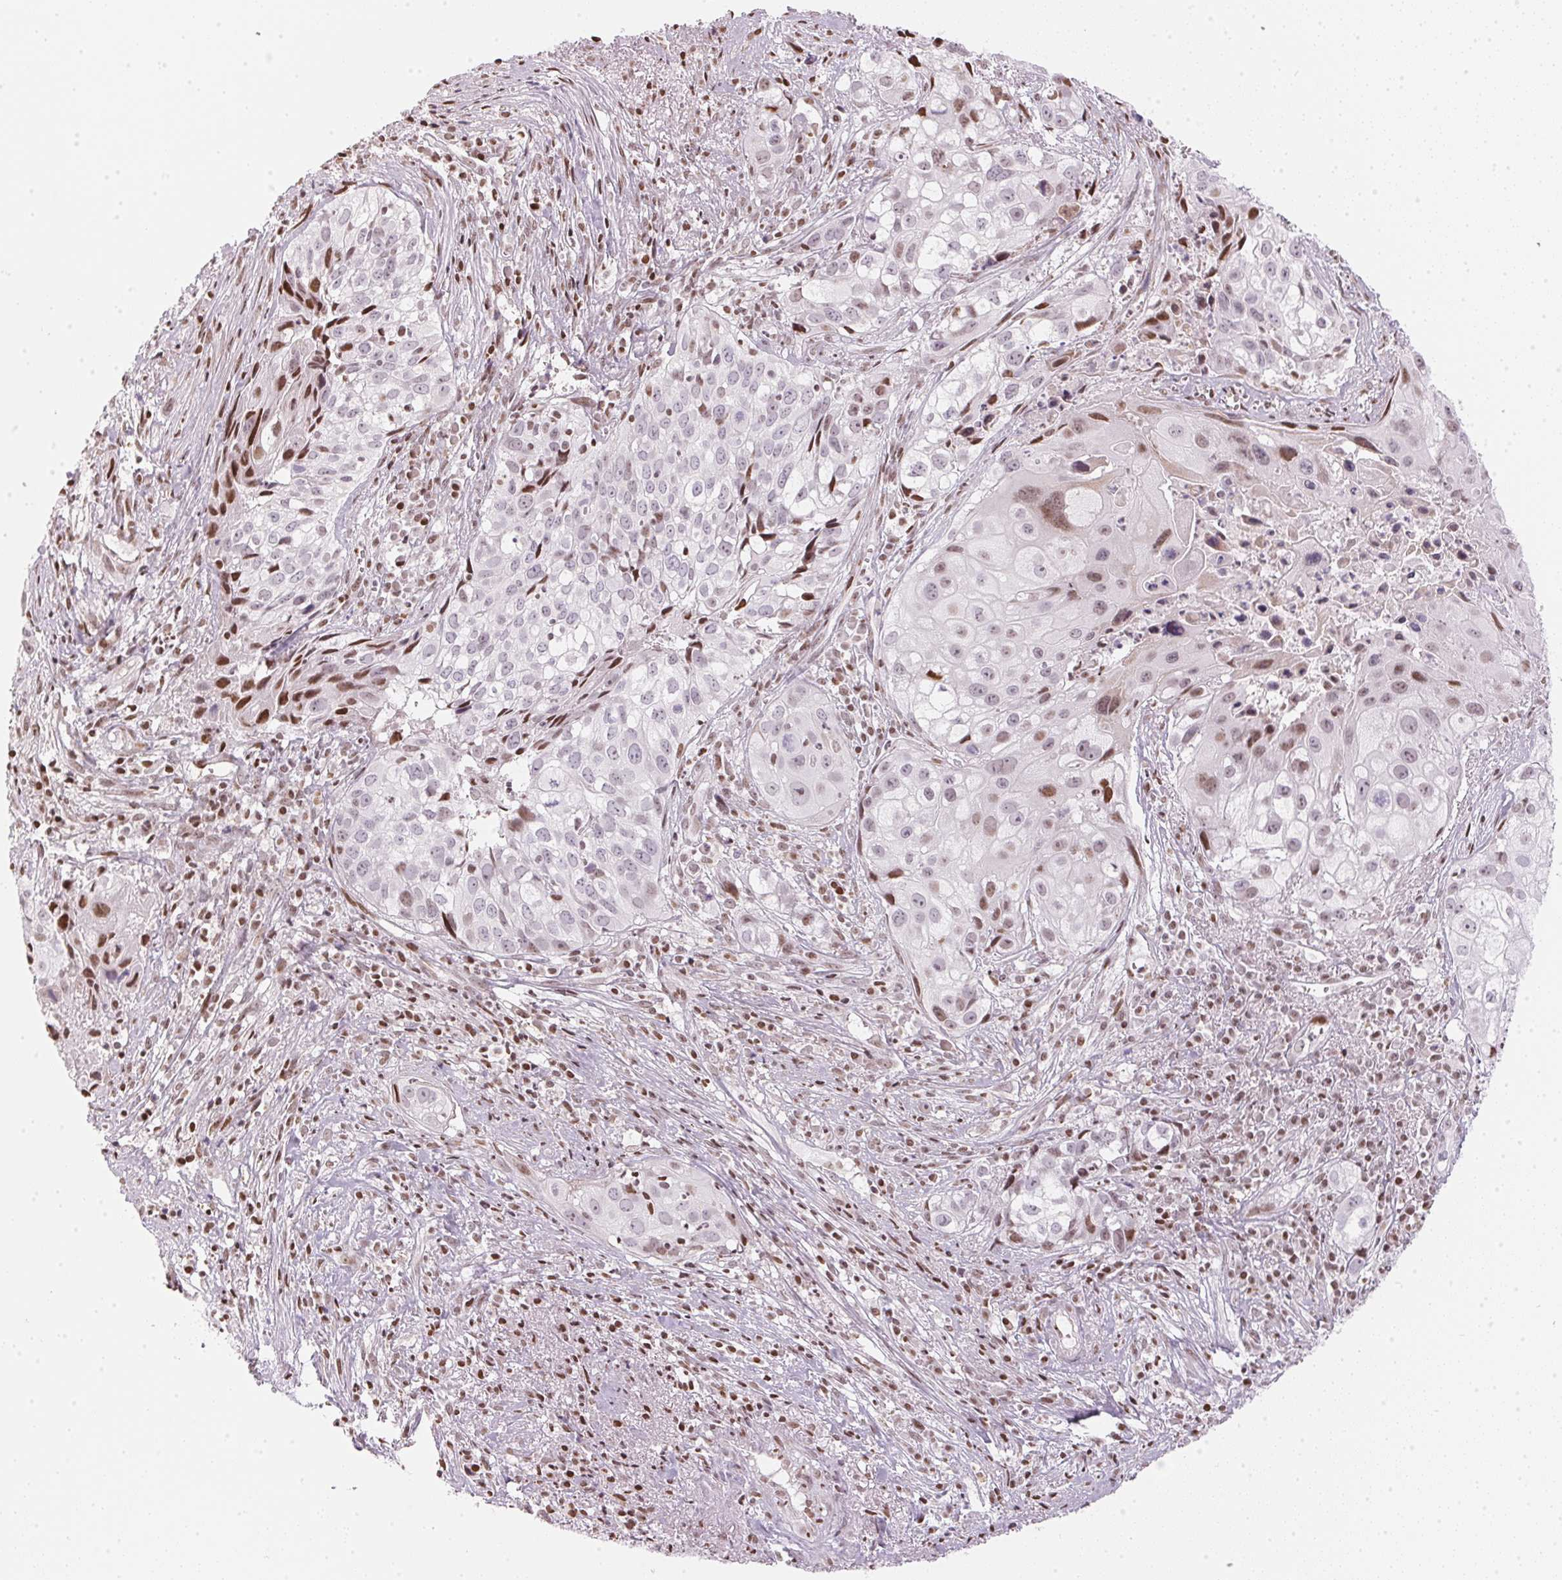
{"staining": {"intensity": "moderate", "quantity": "<25%", "location": "nuclear"}, "tissue": "cervical cancer", "cell_type": "Tumor cells", "image_type": "cancer", "snomed": [{"axis": "morphology", "description": "Squamous cell carcinoma, NOS"}, {"axis": "topography", "description": "Cervix"}], "caption": "Cervical squamous cell carcinoma stained for a protein (brown) exhibits moderate nuclear positive positivity in approximately <25% of tumor cells.", "gene": "KAT6A", "patient": {"sex": "female", "age": 53}}